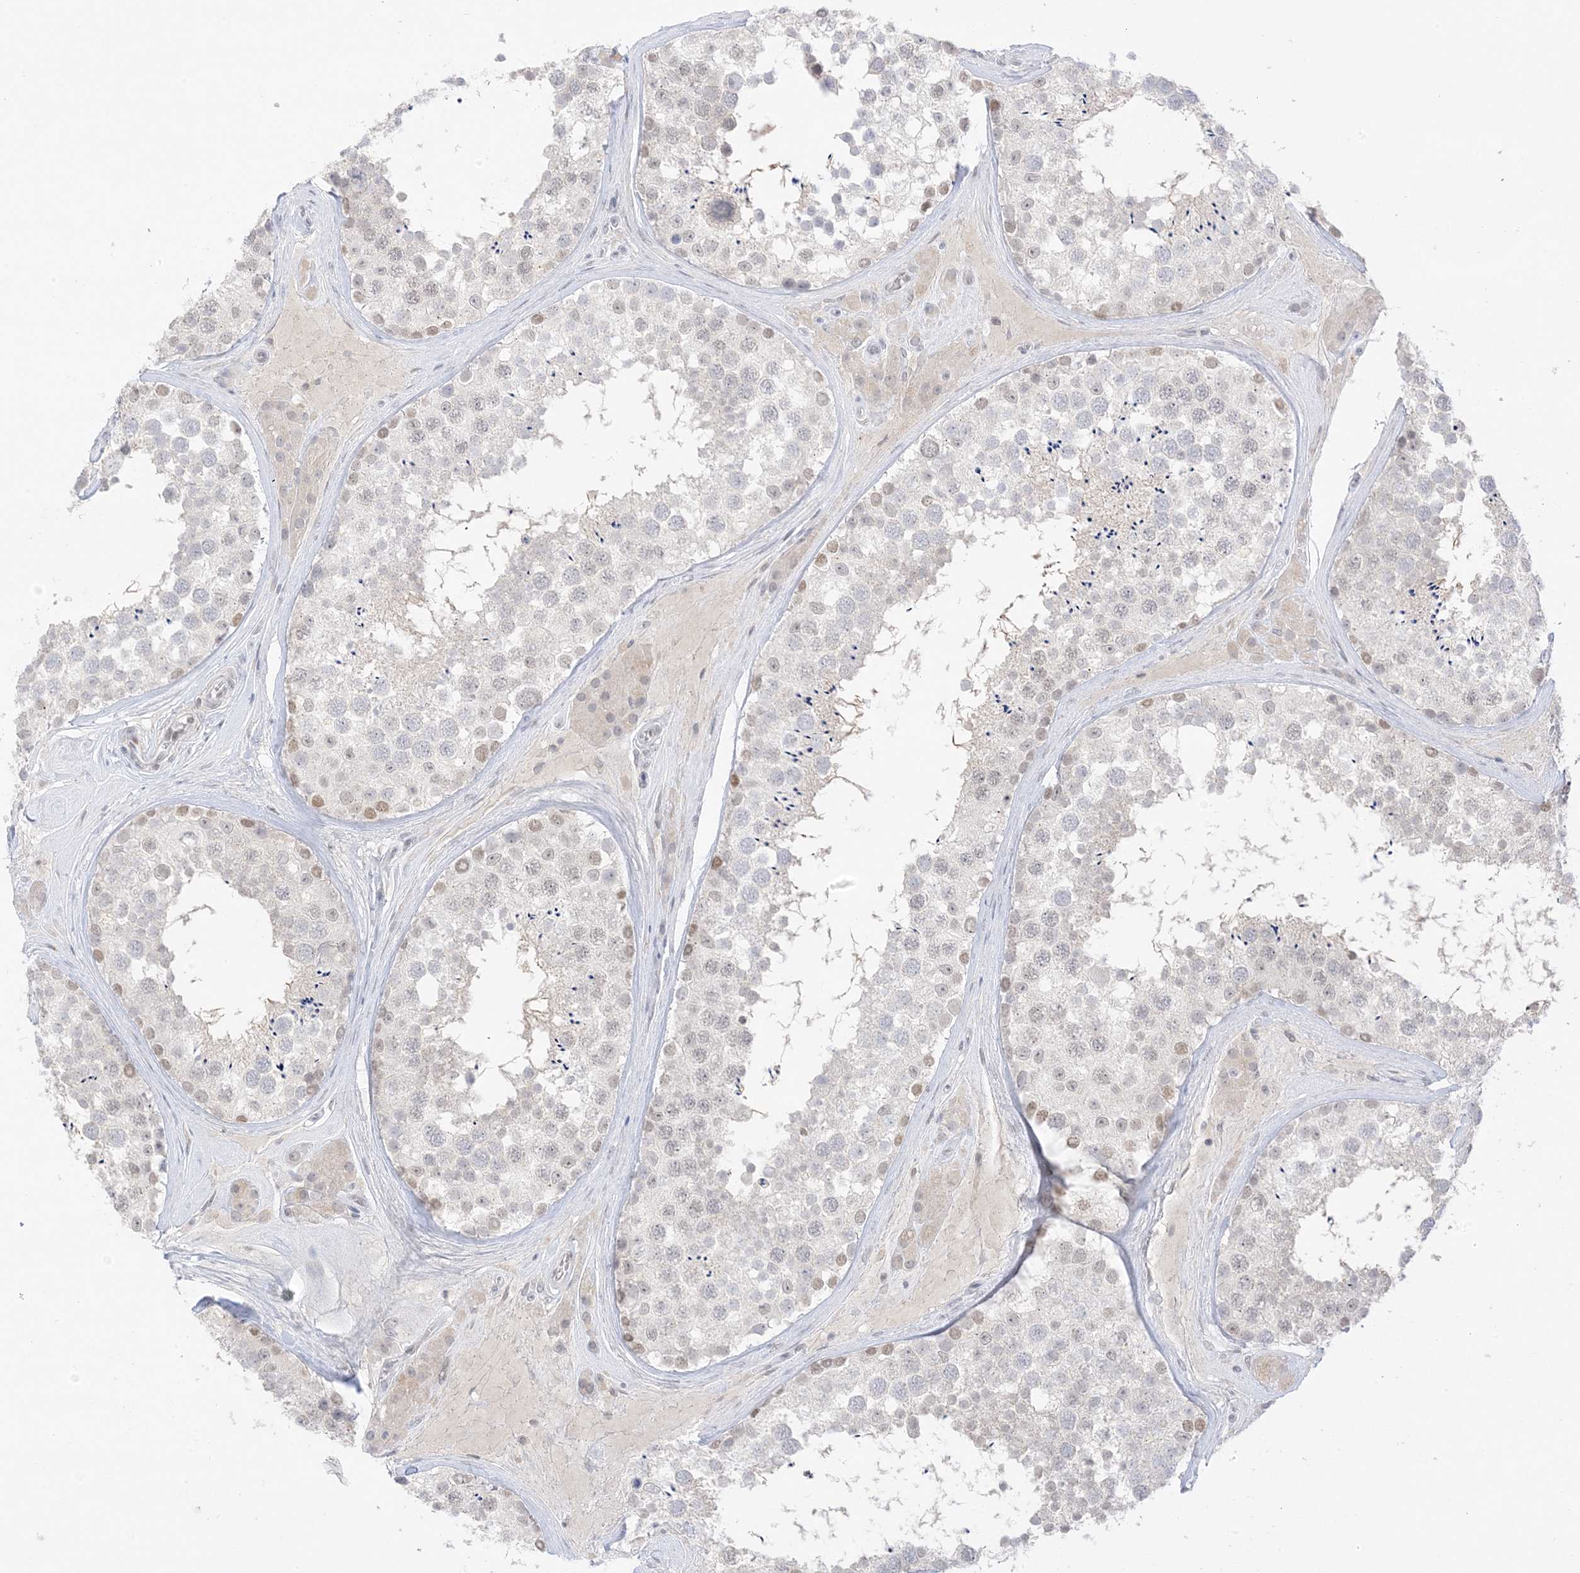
{"staining": {"intensity": "moderate", "quantity": "<25%", "location": "nuclear"}, "tissue": "testis", "cell_type": "Cells in seminiferous ducts", "image_type": "normal", "snomed": [{"axis": "morphology", "description": "Normal tissue, NOS"}, {"axis": "topography", "description": "Testis"}], "caption": "Cells in seminiferous ducts demonstrate moderate nuclear expression in about <25% of cells in unremarkable testis. (brown staining indicates protein expression, while blue staining denotes nuclei).", "gene": "MSL3", "patient": {"sex": "male", "age": 46}}